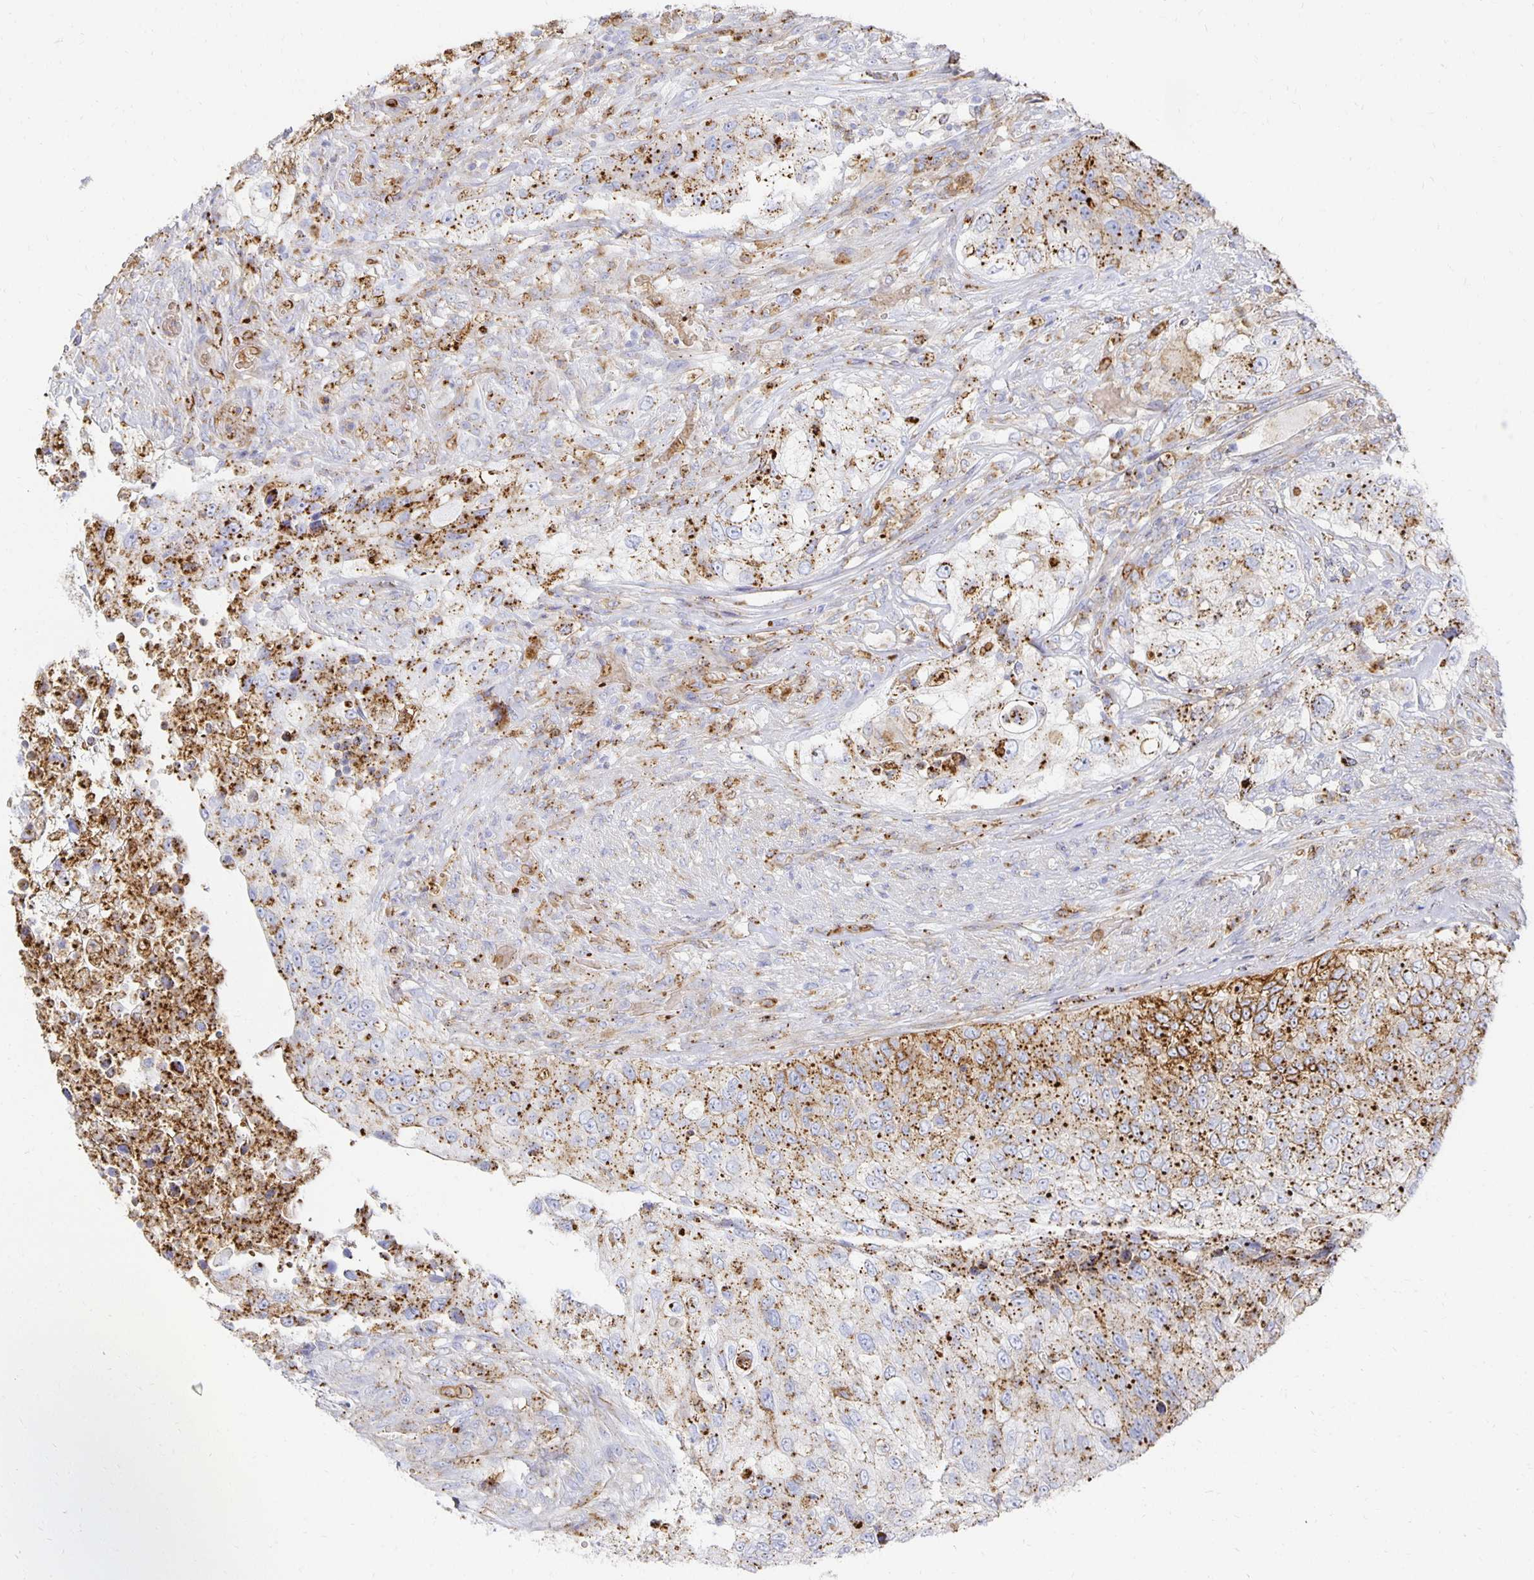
{"staining": {"intensity": "strong", "quantity": ">75%", "location": "cytoplasmic/membranous"}, "tissue": "urothelial cancer", "cell_type": "Tumor cells", "image_type": "cancer", "snomed": [{"axis": "morphology", "description": "Urothelial carcinoma, High grade"}, {"axis": "topography", "description": "Urinary bladder"}], "caption": "IHC histopathology image of neoplastic tissue: urothelial cancer stained using immunohistochemistry (IHC) exhibits high levels of strong protein expression localized specifically in the cytoplasmic/membranous of tumor cells, appearing as a cytoplasmic/membranous brown color.", "gene": "TAAR1", "patient": {"sex": "female", "age": 60}}